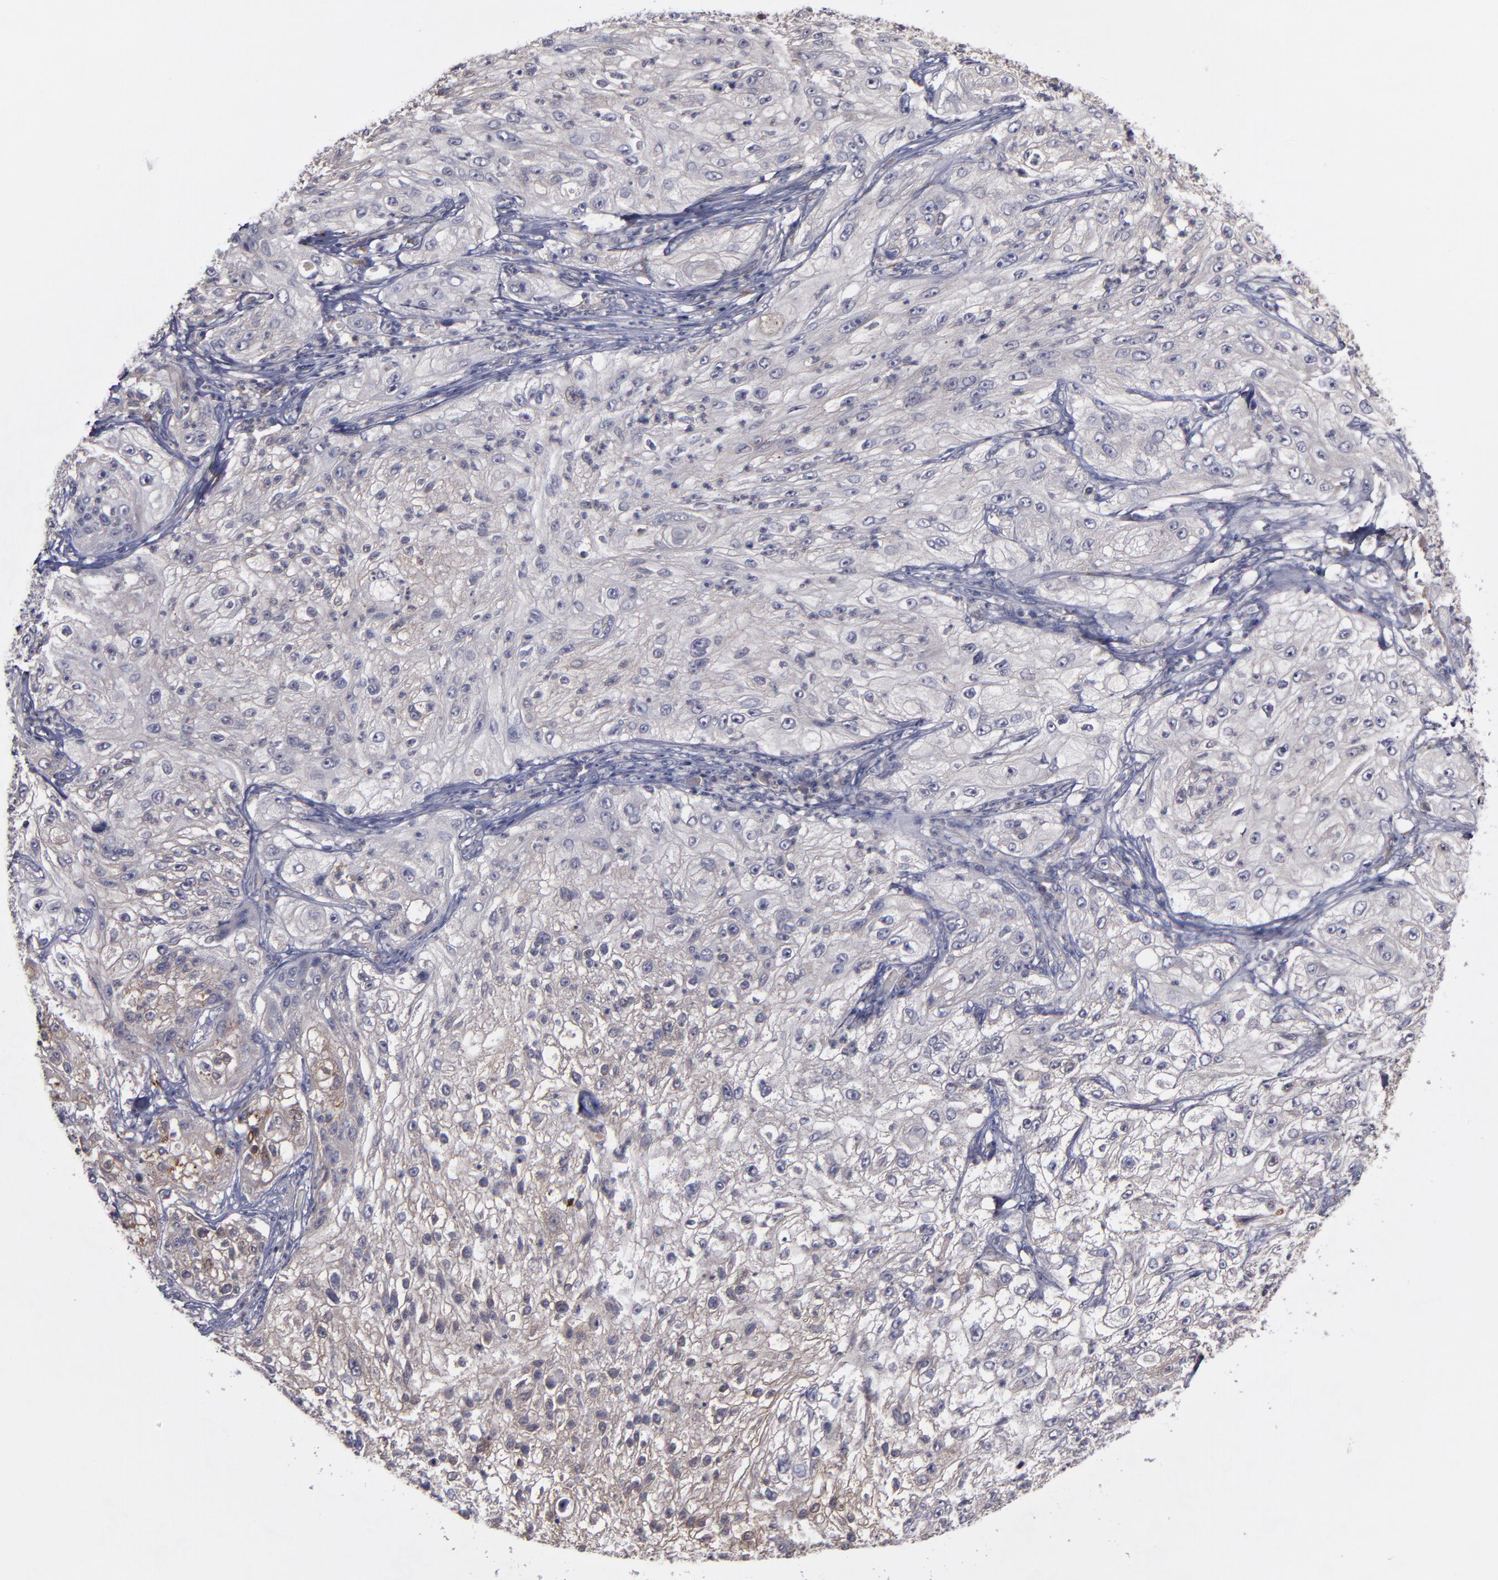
{"staining": {"intensity": "moderate", "quantity": "<25%", "location": "cytoplasmic/membranous"}, "tissue": "lung cancer", "cell_type": "Tumor cells", "image_type": "cancer", "snomed": [{"axis": "morphology", "description": "Inflammation, NOS"}, {"axis": "morphology", "description": "Squamous cell carcinoma, NOS"}, {"axis": "topography", "description": "Lymph node"}, {"axis": "topography", "description": "Soft tissue"}, {"axis": "topography", "description": "Lung"}], "caption": "Immunohistochemistry (IHC) staining of squamous cell carcinoma (lung), which shows low levels of moderate cytoplasmic/membranous staining in about <25% of tumor cells indicating moderate cytoplasmic/membranous protein expression. The staining was performed using DAB (3,3'-diaminobenzidine) (brown) for protein detection and nuclei were counterstained in hematoxylin (blue).", "gene": "MMP11", "patient": {"sex": "male", "age": 66}}